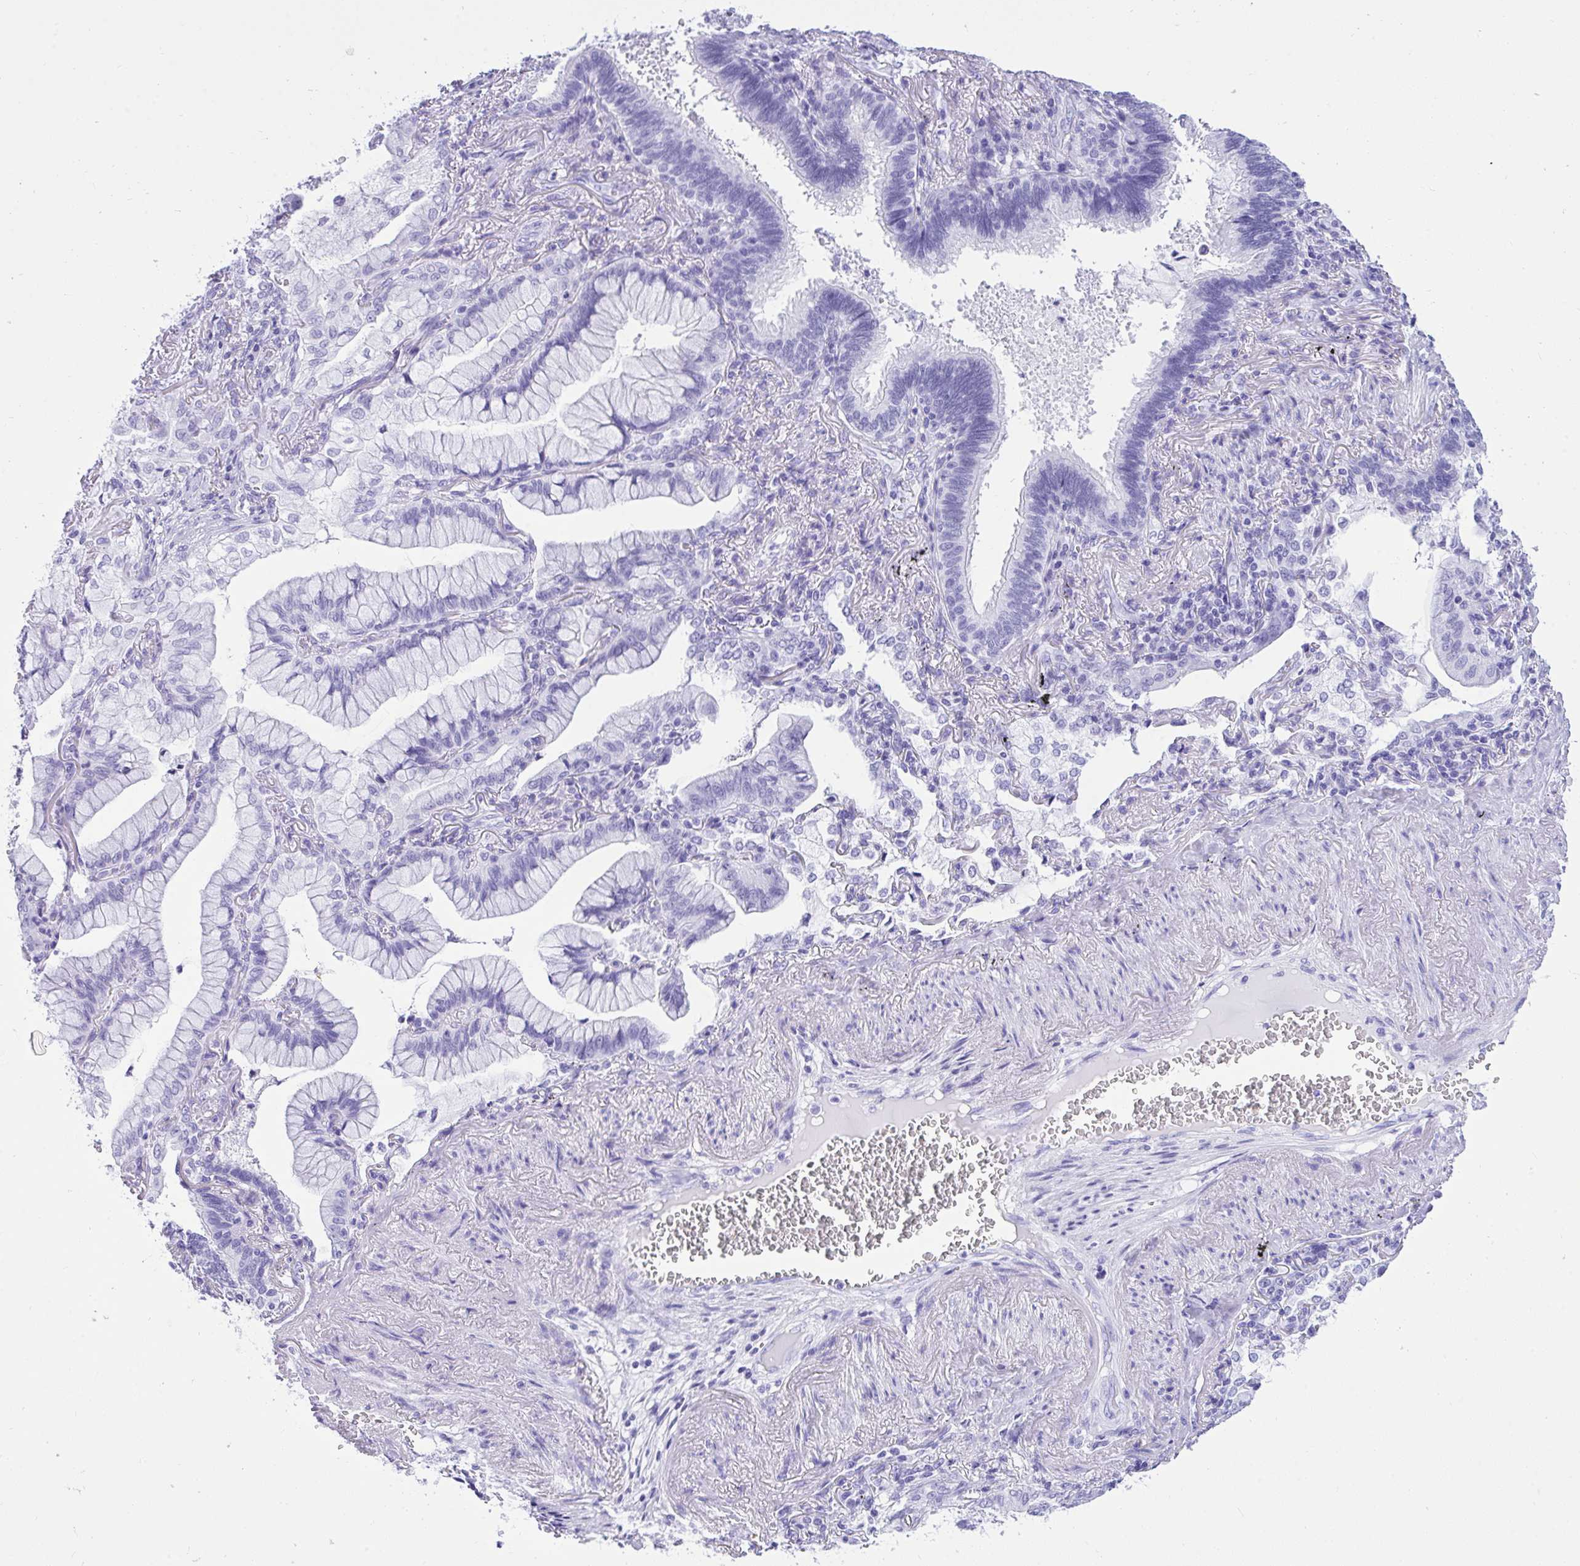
{"staining": {"intensity": "negative", "quantity": "none", "location": "none"}, "tissue": "lung cancer", "cell_type": "Tumor cells", "image_type": "cancer", "snomed": [{"axis": "morphology", "description": "Adenocarcinoma, NOS"}, {"axis": "topography", "description": "Lung"}], "caption": "Tumor cells are negative for brown protein staining in adenocarcinoma (lung). (DAB IHC visualized using brightfield microscopy, high magnification).", "gene": "TLN2", "patient": {"sex": "male", "age": 77}}